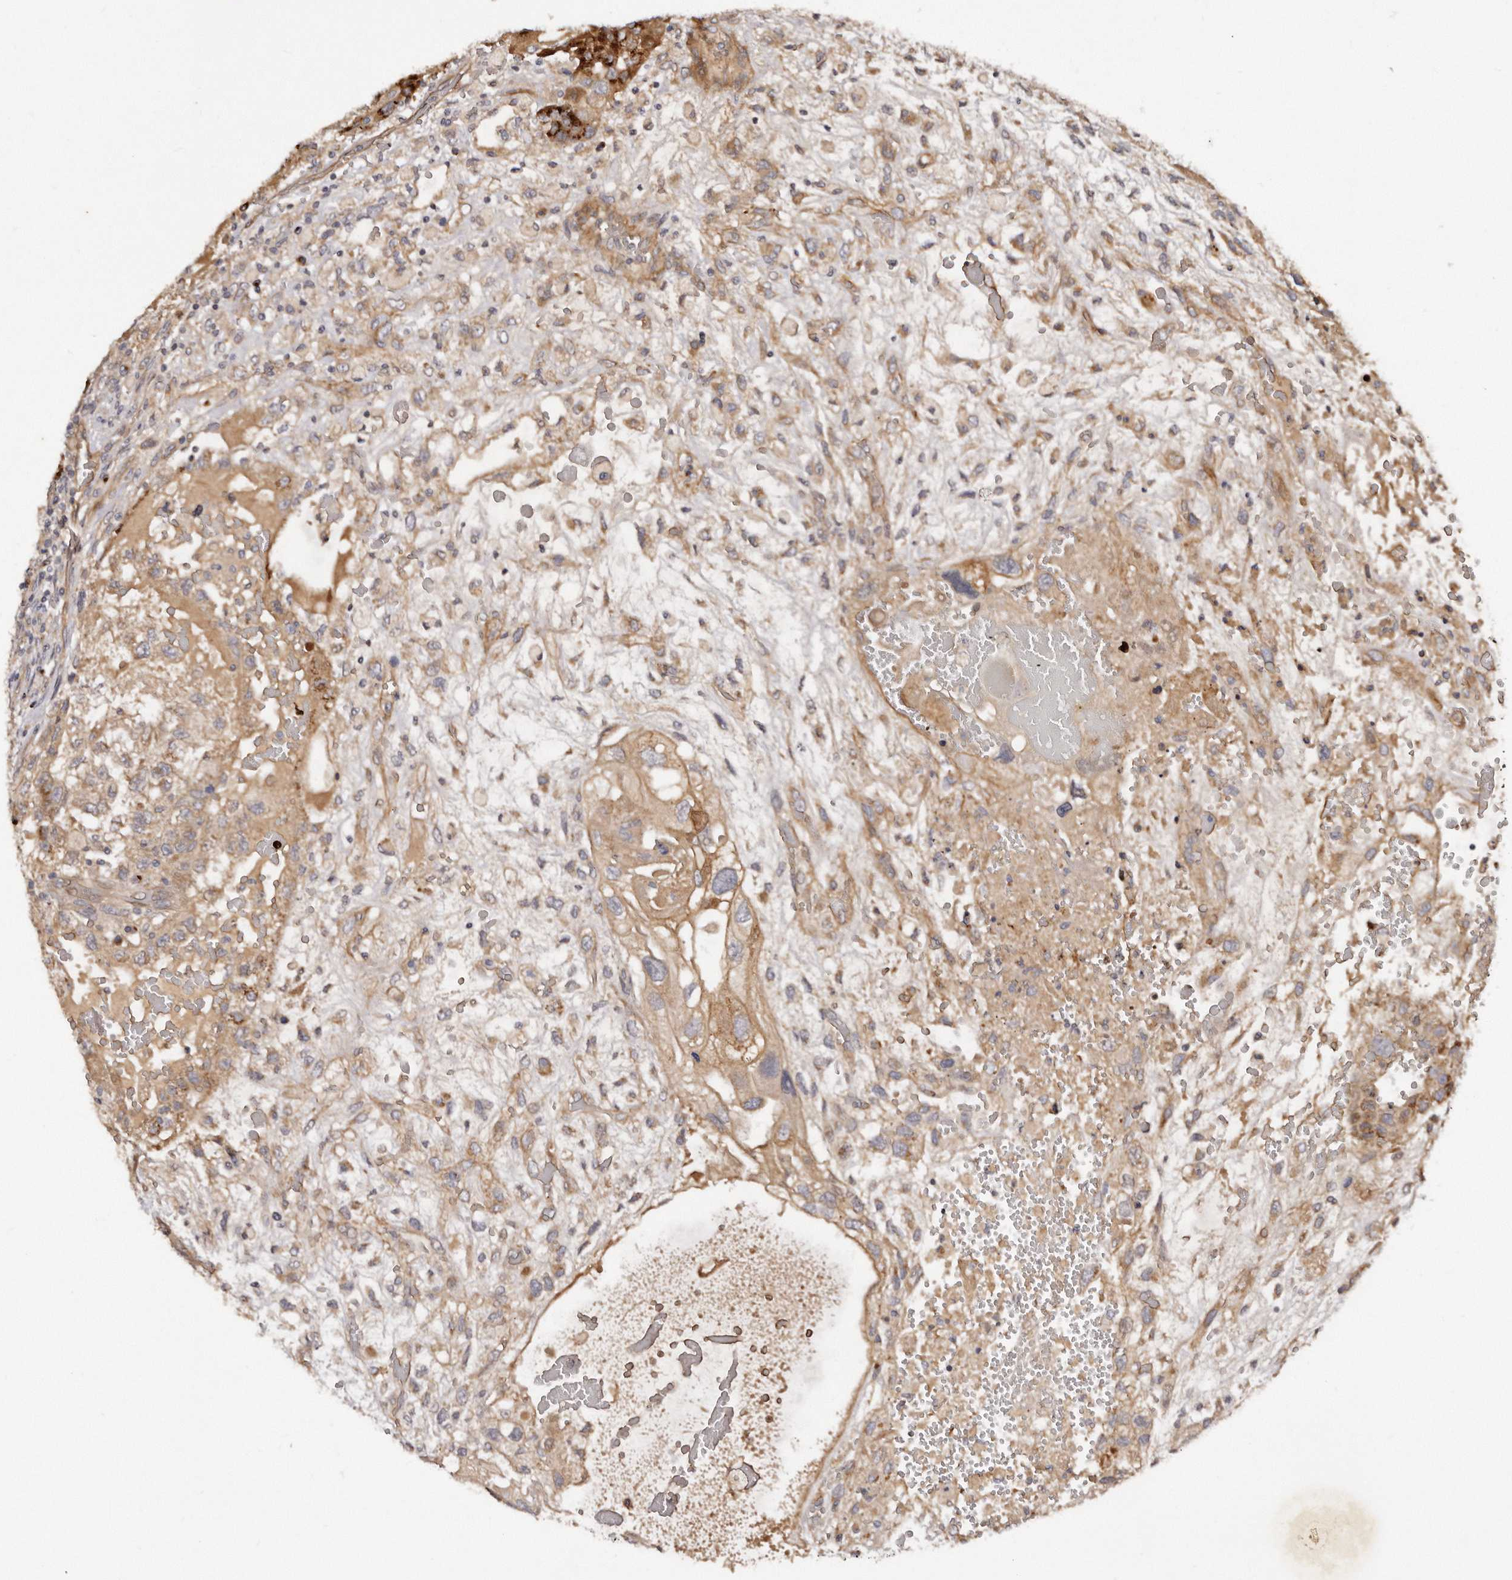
{"staining": {"intensity": "moderate", "quantity": ">75%", "location": "cytoplasmic/membranous,nuclear"}, "tissue": "testis cancer", "cell_type": "Tumor cells", "image_type": "cancer", "snomed": [{"axis": "morphology", "description": "Carcinoma, Embryonal, NOS"}, {"axis": "topography", "description": "Testis"}], "caption": "Tumor cells exhibit medium levels of moderate cytoplasmic/membranous and nuclear positivity in approximately >75% of cells in human testis cancer.", "gene": "DACT2", "patient": {"sex": "male", "age": 36}}